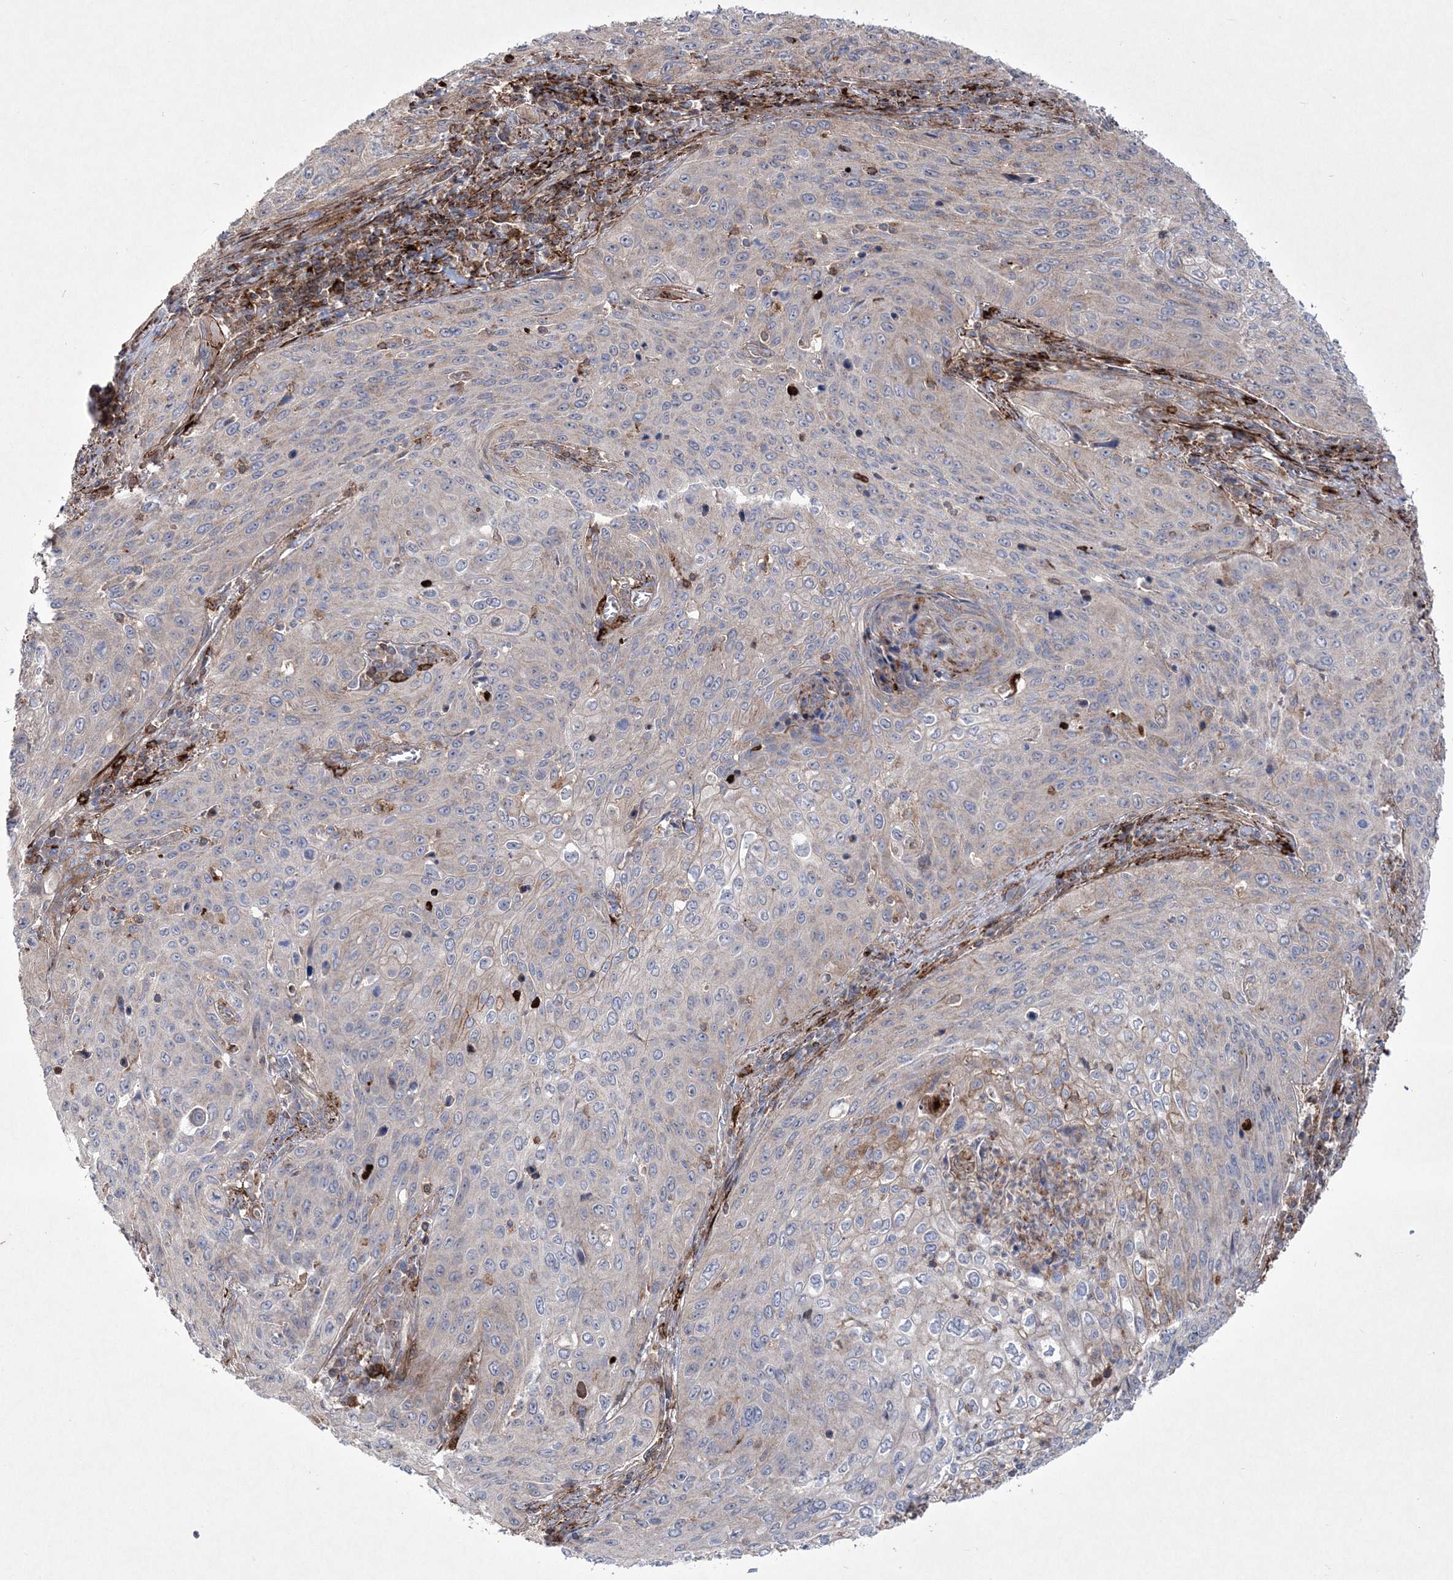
{"staining": {"intensity": "weak", "quantity": "<25%", "location": "cytoplasmic/membranous"}, "tissue": "cervical cancer", "cell_type": "Tumor cells", "image_type": "cancer", "snomed": [{"axis": "morphology", "description": "Squamous cell carcinoma, NOS"}, {"axis": "topography", "description": "Cervix"}], "caption": "High magnification brightfield microscopy of cervical squamous cell carcinoma stained with DAB (3,3'-diaminobenzidine) (brown) and counterstained with hematoxylin (blue): tumor cells show no significant positivity.", "gene": "RICTOR", "patient": {"sex": "female", "age": 32}}